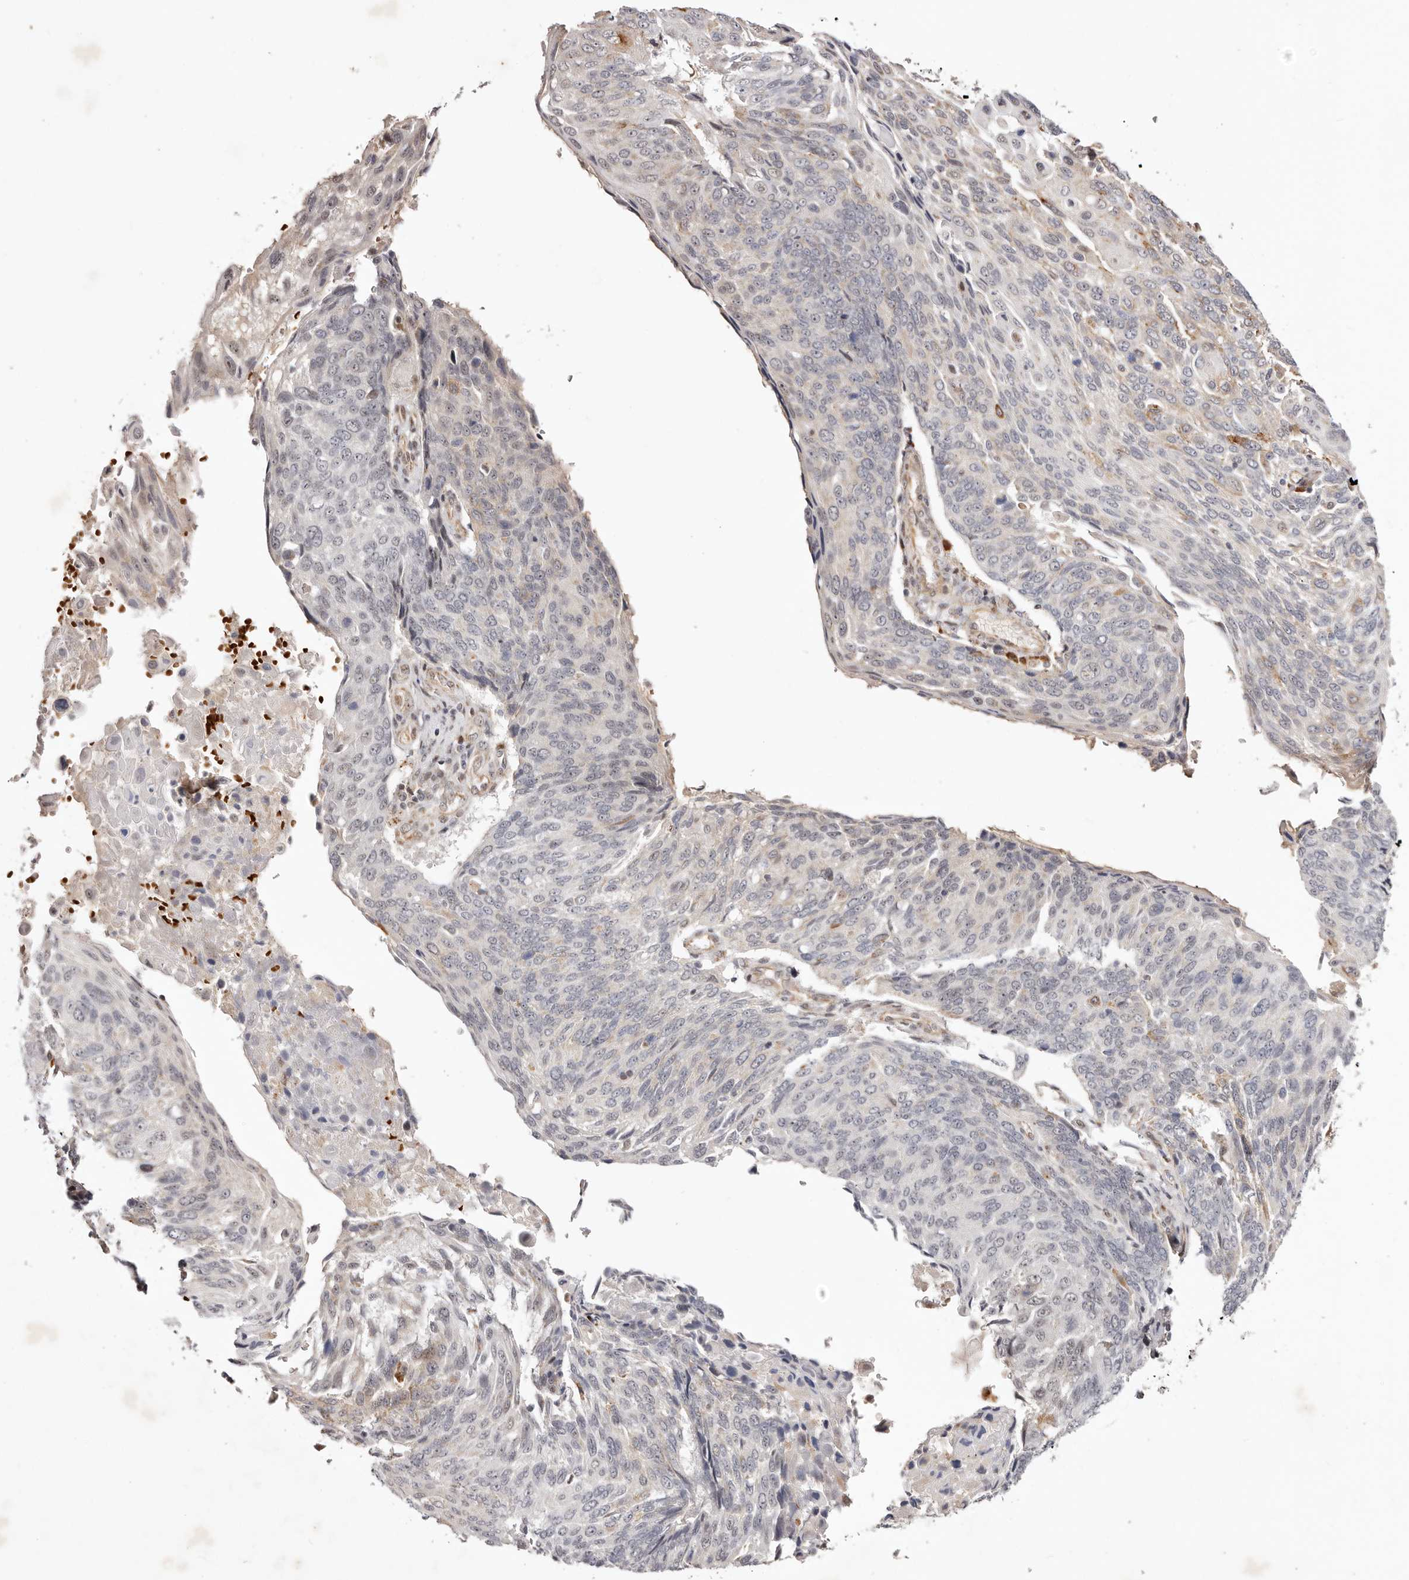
{"staining": {"intensity": "weak", "quantity": "25%-75%", "location": "cytoplasmic/membranous,nuclear"}, "tissue": "lung cancer", "cell_type": "Tumor cells", "image_type": "cancer", "snomed": [{"axis": "morphology", "description": "Squamous cell carcinoma, NOS"}, {"axis": "topography", "description": "Lung"}], "caption": "Tumor cells show low levels of weak cytoplasmic/membranous and nuclear expression in about 25%-75% of cells in lung cancer (squamous cell carcinoma). Nuclei are stained in blue.", "gene": "WRN", "patient": {"sex": "male", "age": 66}}